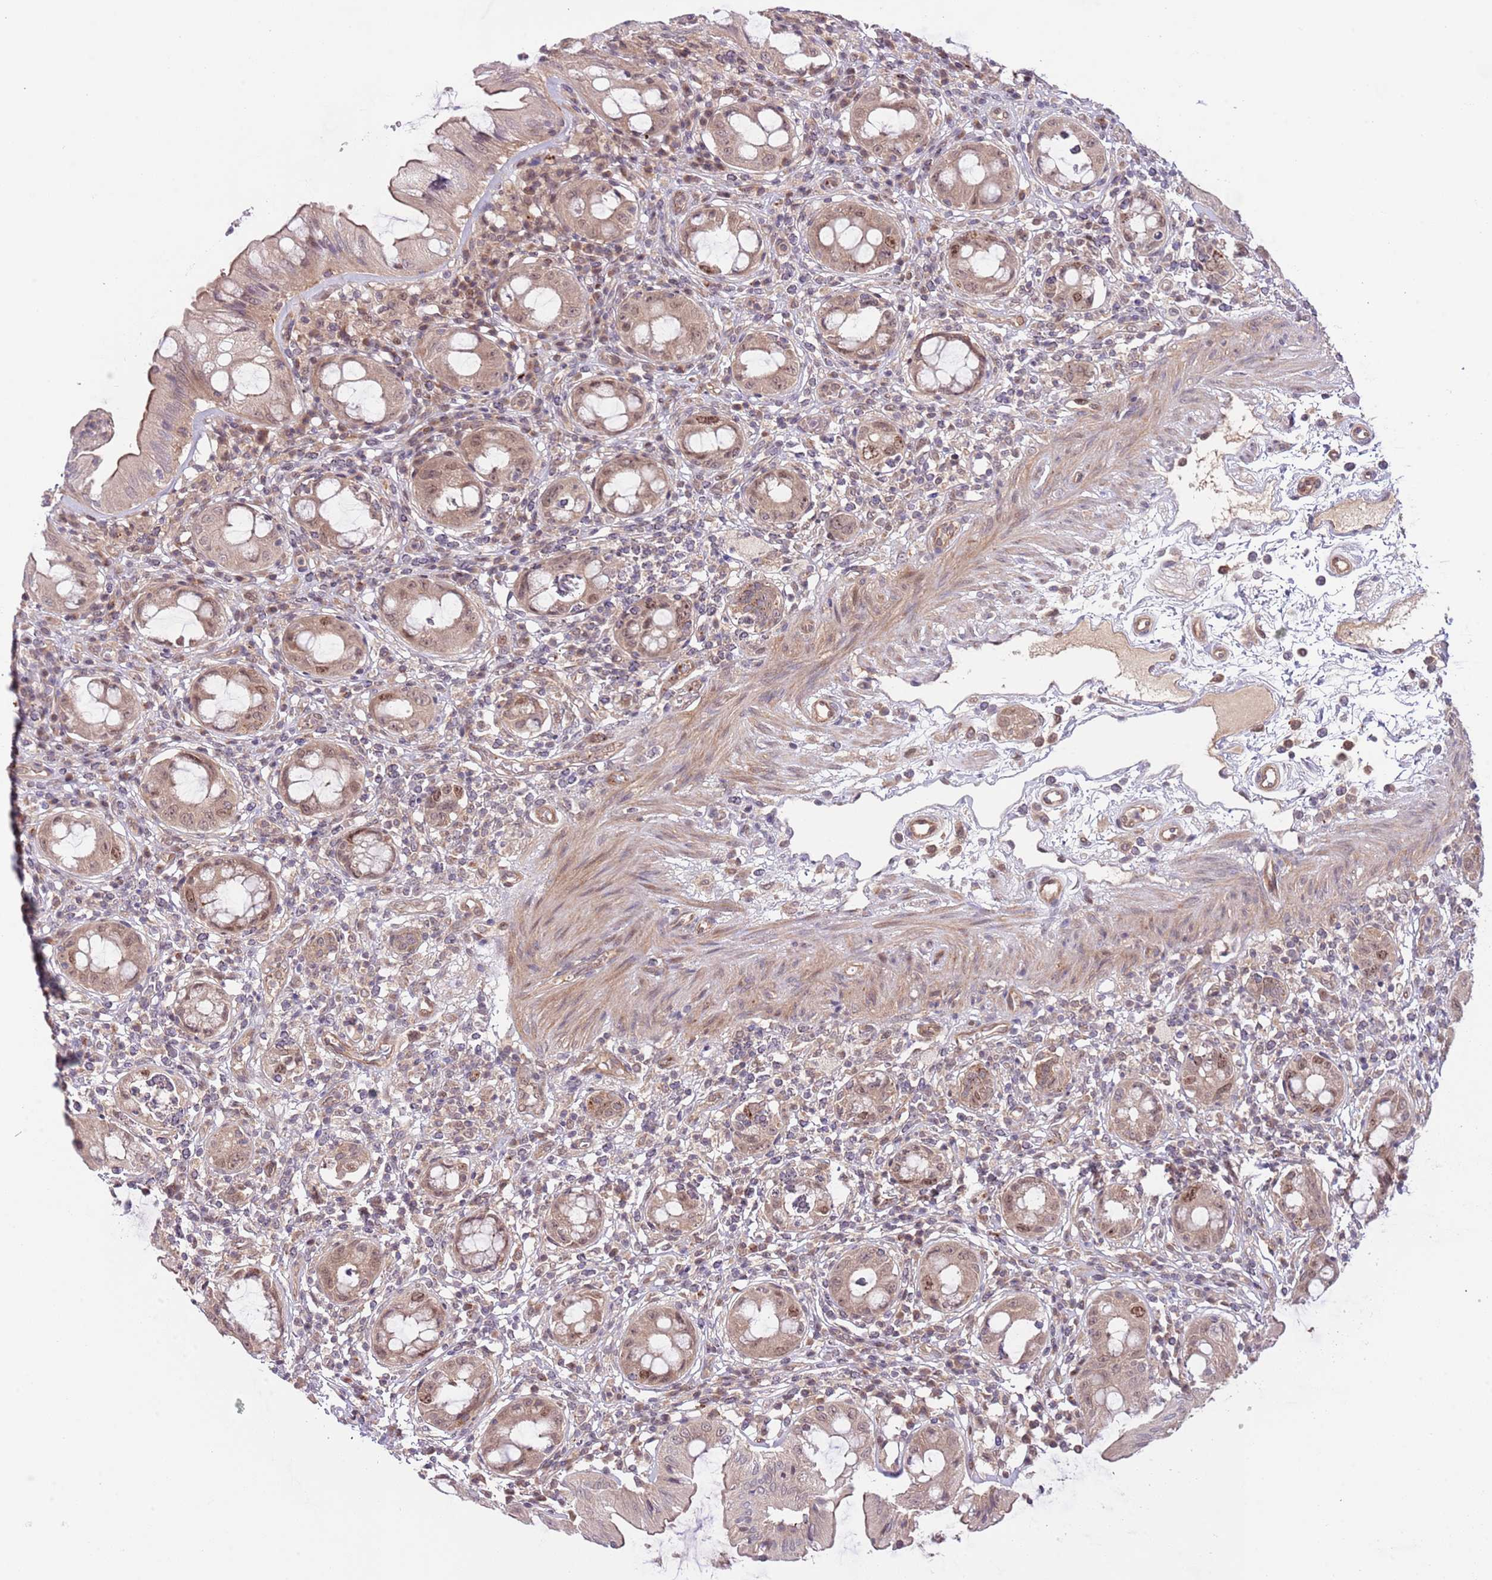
{"staining": {"intensity": "moderate", "quantity": ">75%", "location": "cytoplasmic/membranous,nuclear"}, "tissue": "rectum", "cell_type": "Glandular cells", "image_type": "normal", "snomed": [{"axis": "morphology", "description": "Normal tissue, NOS"}, {"axis": "topography", "description": "Rectum"}], "caption": "Rectum stained for a protein displays moderate cytoplasmic/membranous,nuclear positivity in glandular cells. (DAB IHC with brightfield microscopy, high magnification).", "gene": "PRR16", "patient": {"sex": "female", "age": 57}}